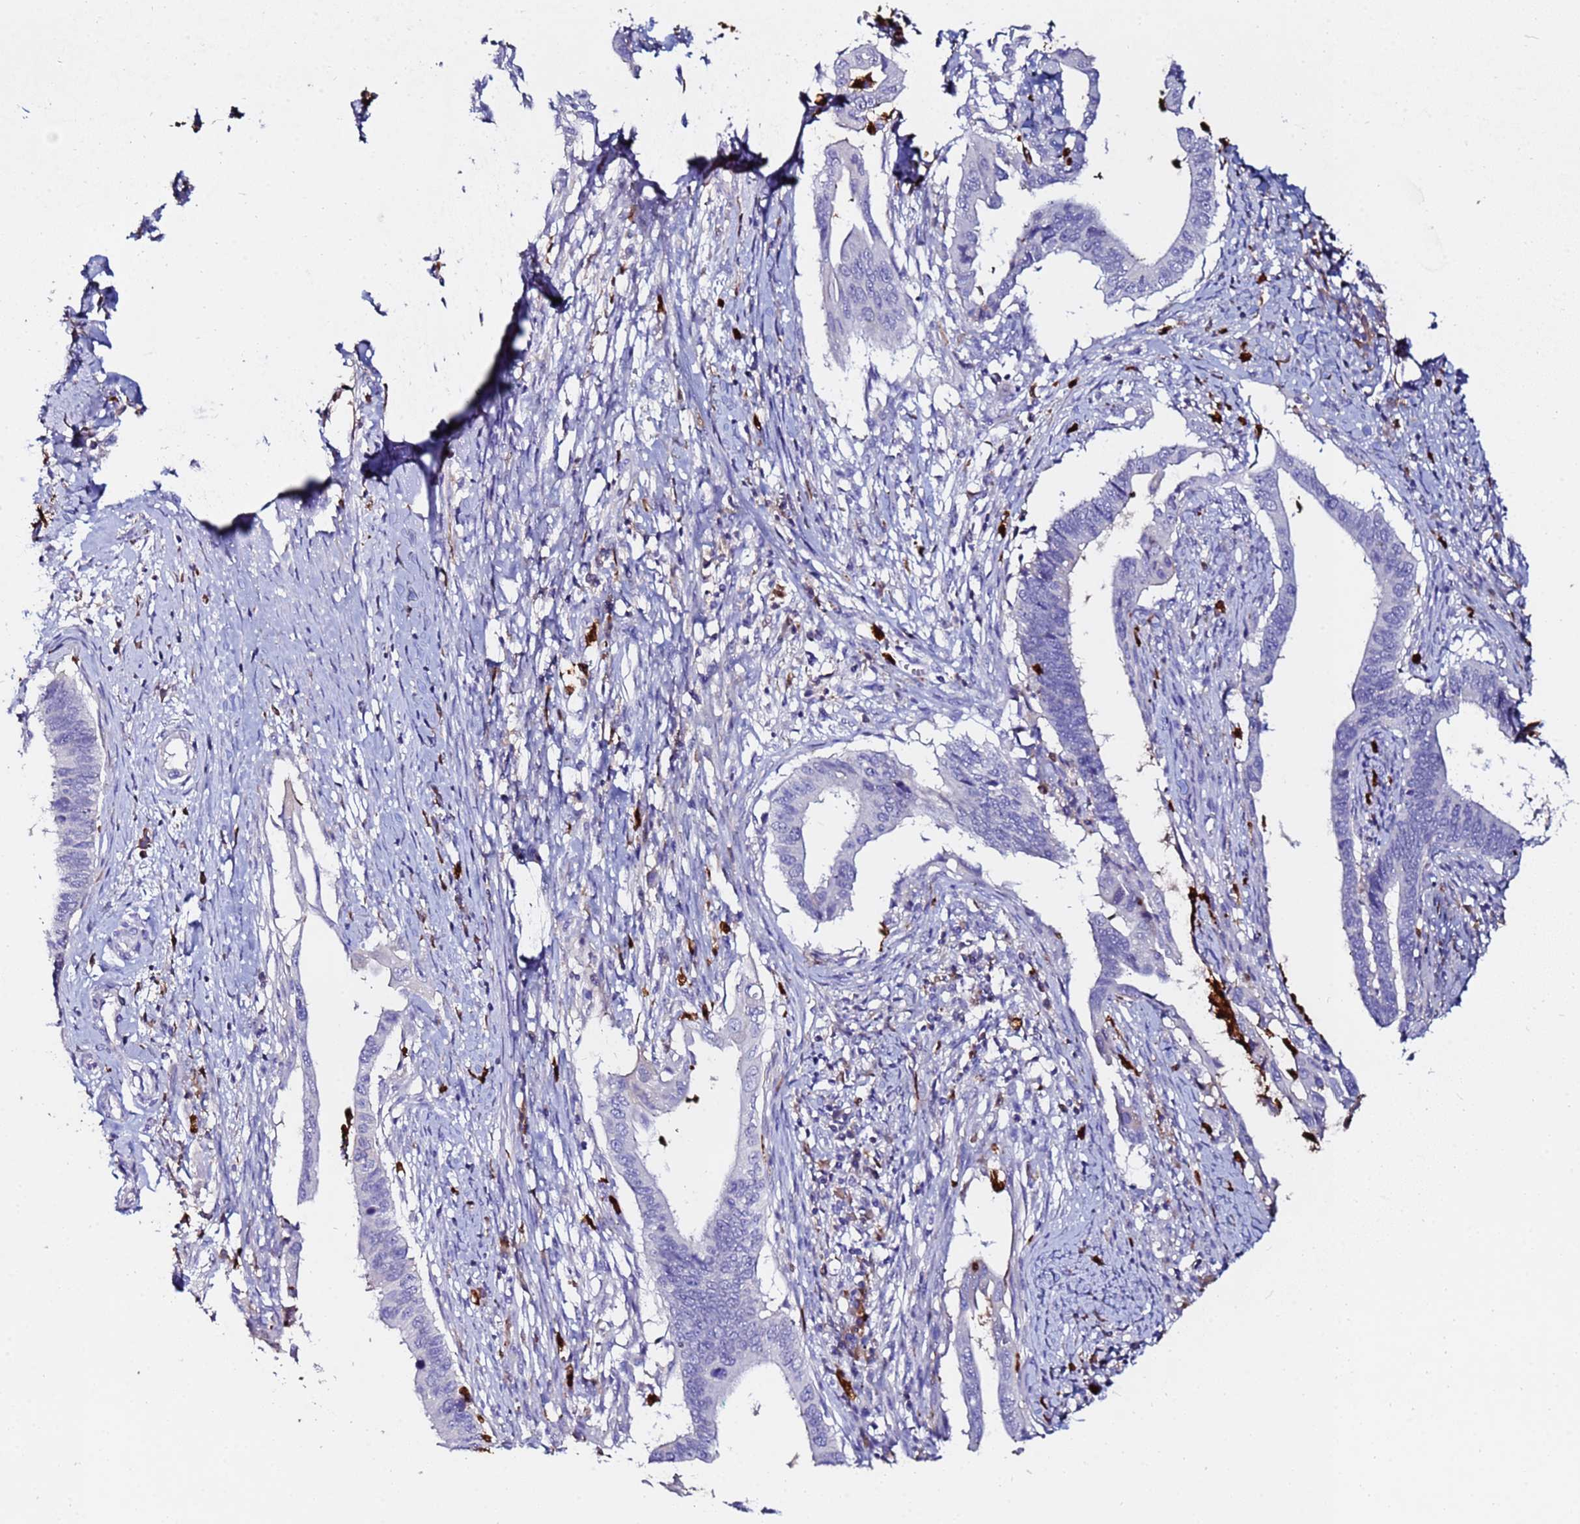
{"staining": {"intensity": "negative", "quantity": "none", "location": "none"}, "tissue": "cervical cancer", "cell_type": "Tumor cells", "image_type": "cancer", "snomed": [{"axis": "morphology", "description": "Adenocarcinoma, NOS"}, {"axis": "topography", "description": "Cervix"}], "caption": "IHC of cervical cancer (adenocarcinoma) shows no staining in tumor cells.", "gene": "TUBAL3", "patient": {"sex": "female", "age": 42}}